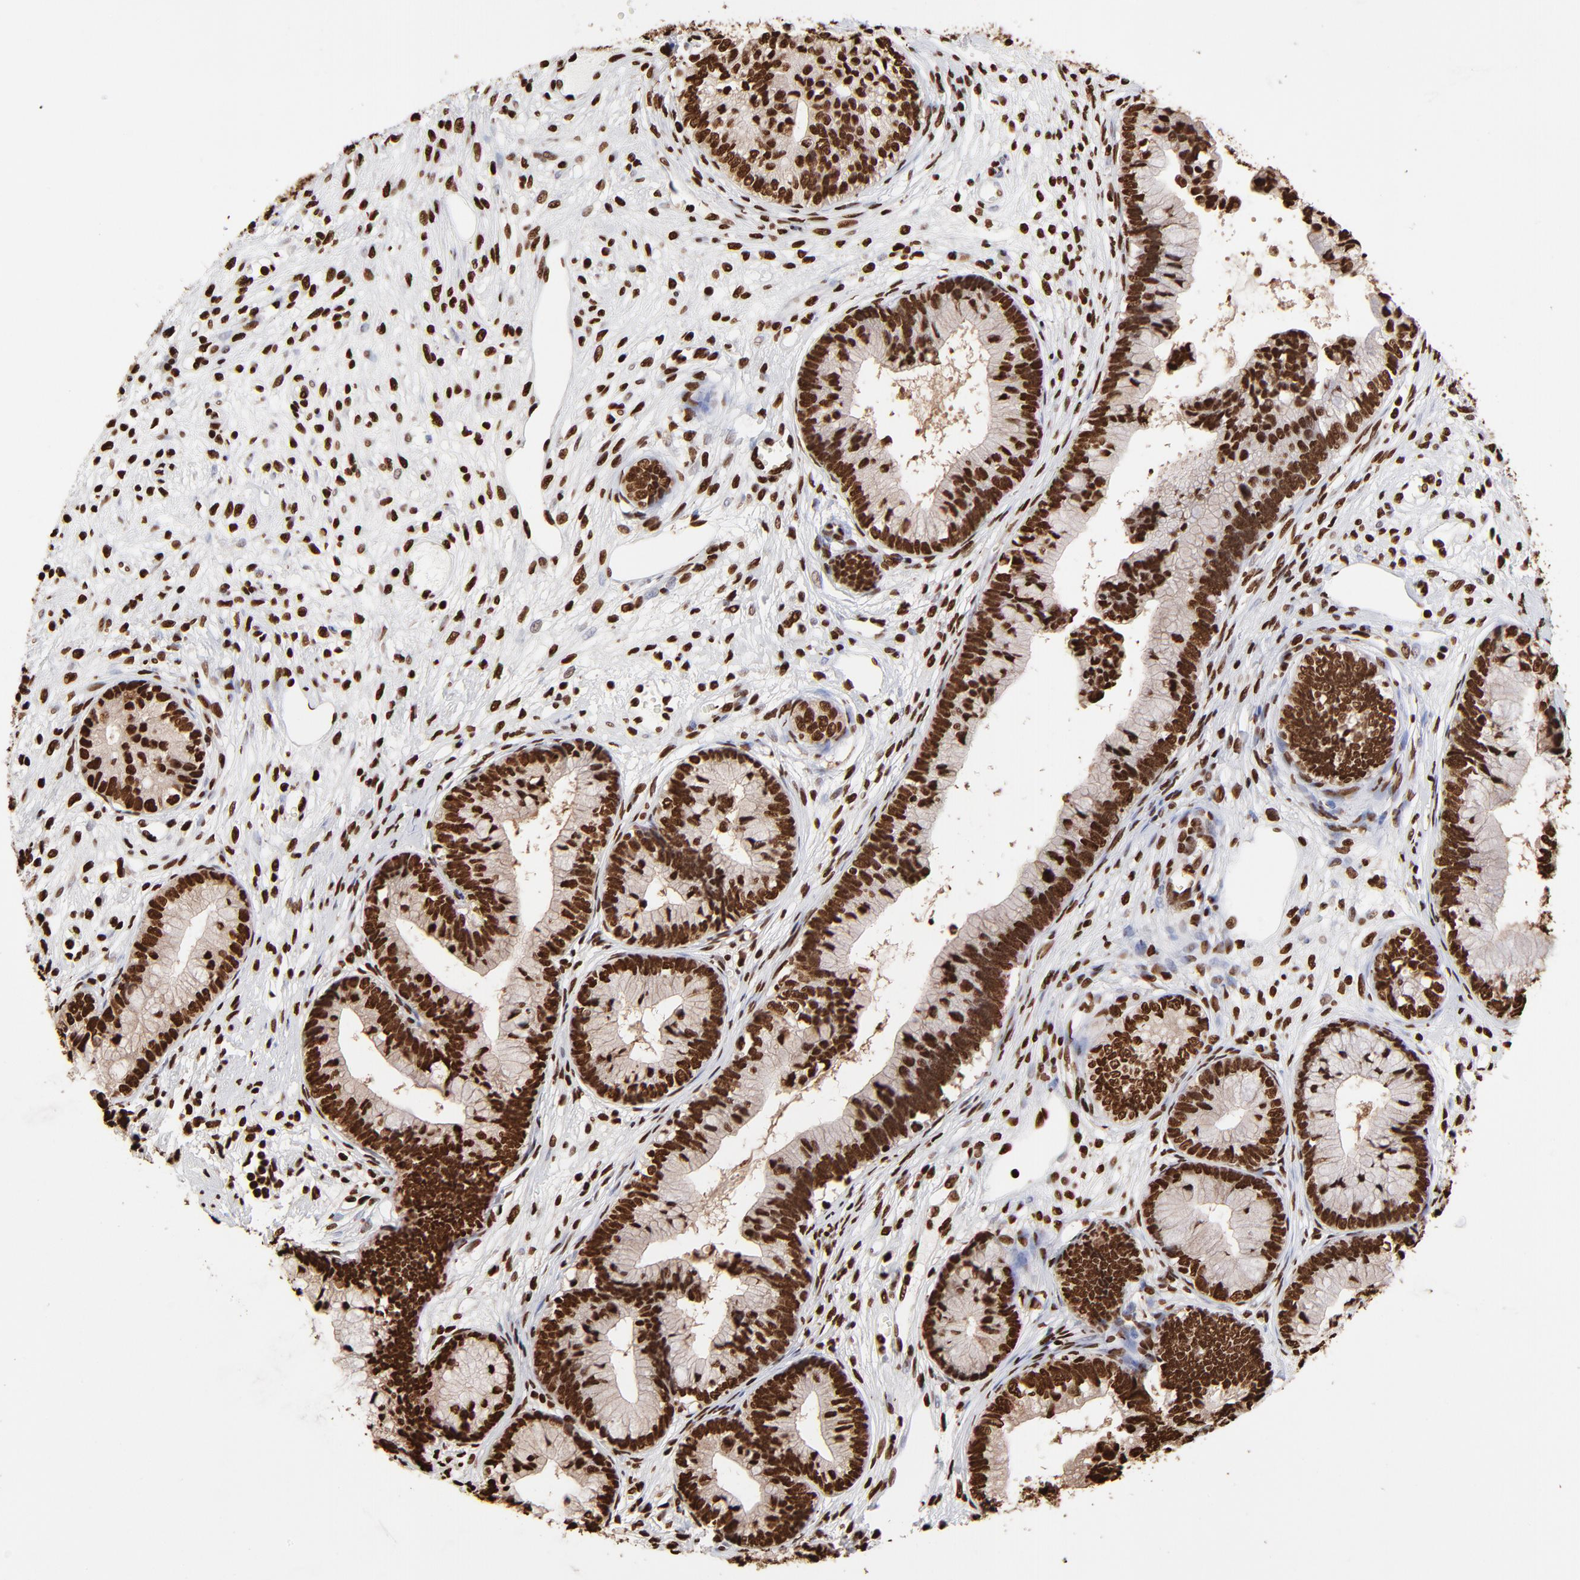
{"staining": {"intensity": "strong", "quantity": ">75%", "location": "nuclear"}, "tissue": "cervical cancer", "cell_type": "Tumor cells", "image_type": "cancer", "snomed": [{"axis": "morphology", "description": "Adenocarcinoma, NOS"}, {"axis": "topography", "description": "Cervix"}], "caption": "About >75% of tumor cells in cervical cancer reveal strong nuclear protein positivity as visualized by brown immunohistochemical staining.", "gene": "ZNF544", "patient": {"sex": "female", "age": 44}}